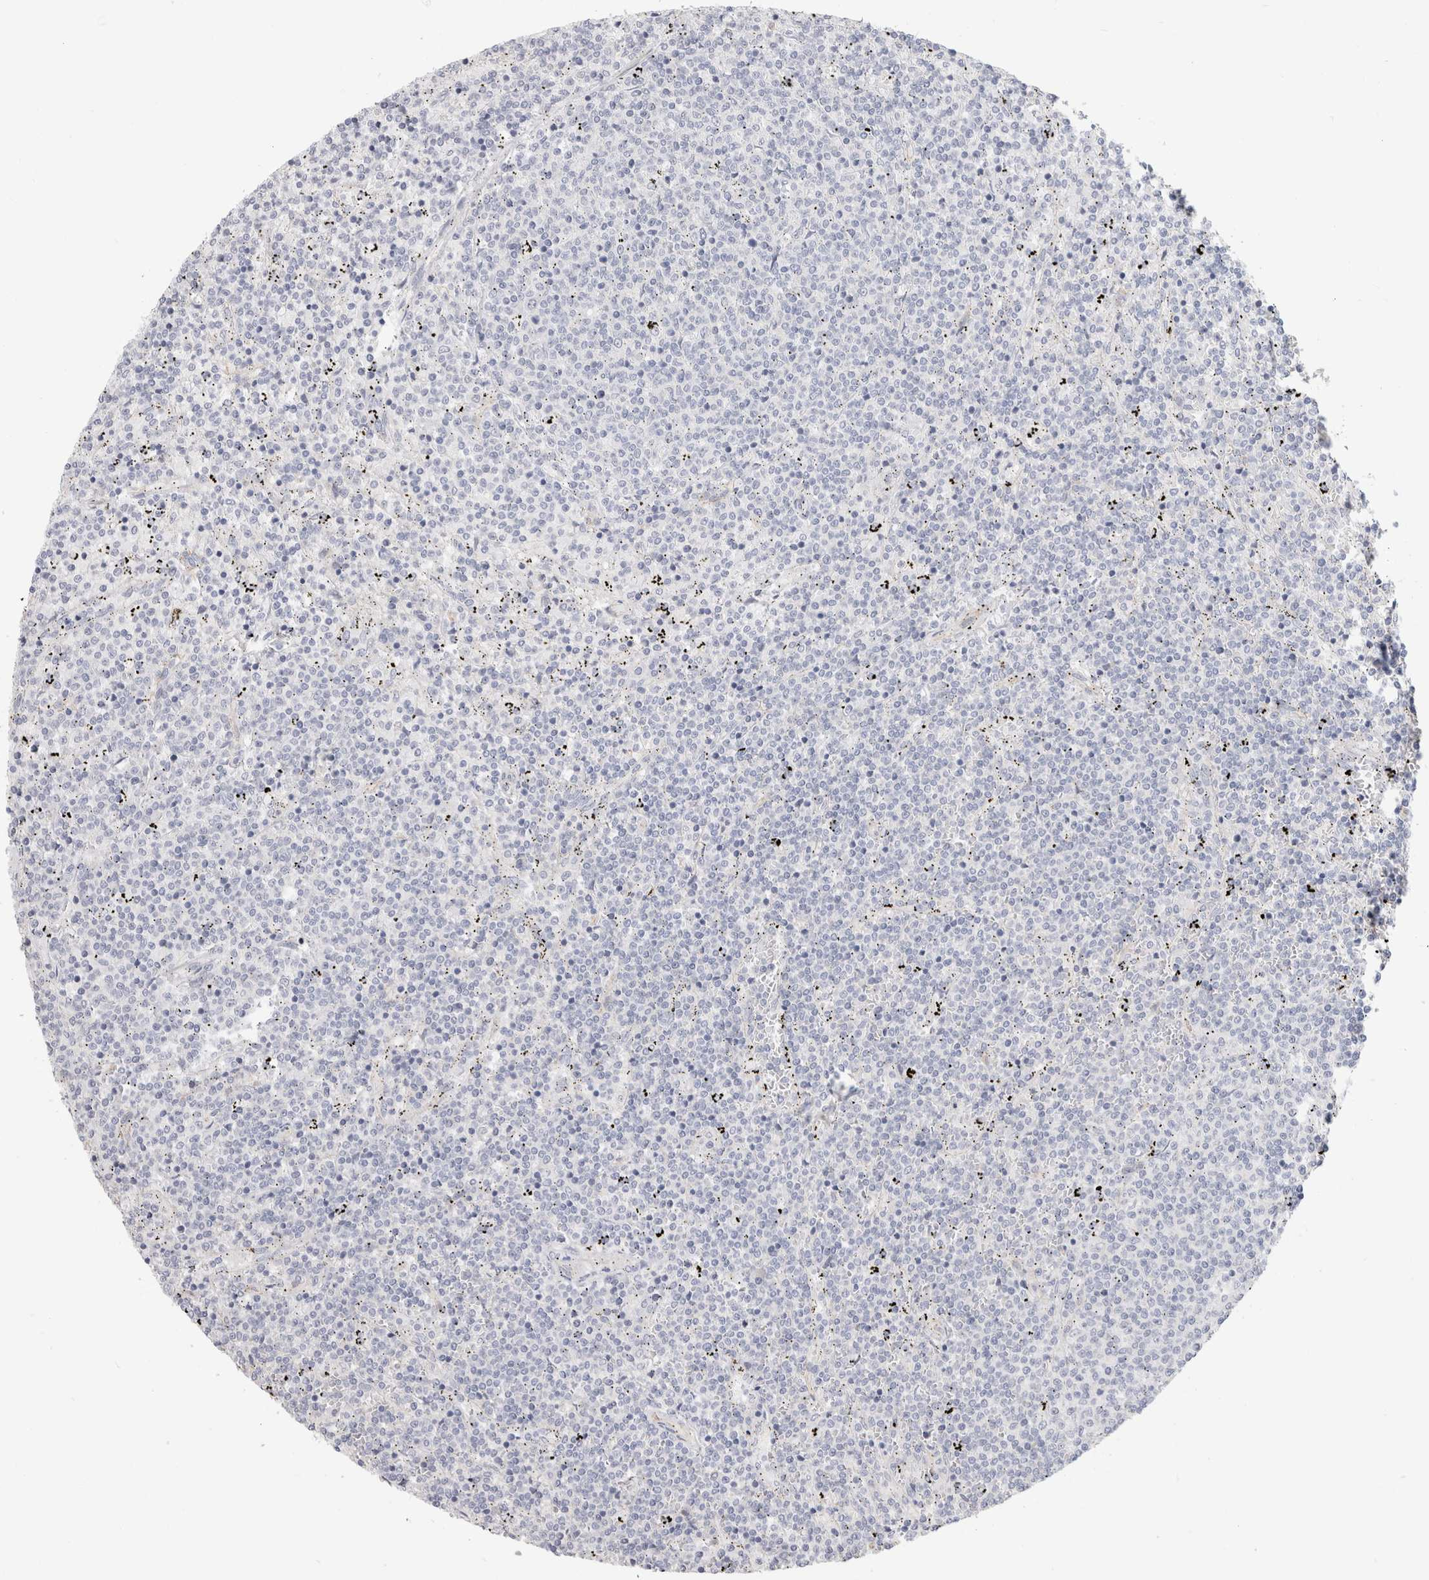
{"staining": {"intensity": "negative", "quantity": "none", "location": "none"}, "tissue": "lymphoma", "cell_type": "Tumor cells", "image_type": "cancer", "snomed": [{"axis": "morphology", "description": "Malignant lymphoma, non-Hodgkin's type, Low grade"}, {"axis": "topography", "description": "Spleen"}], "caption": "The photomicrograph exhibits no significant staining in tumor cells of lymphoma.", "gene": "AFP", "patient": {"sex": "female", "age": 50}}